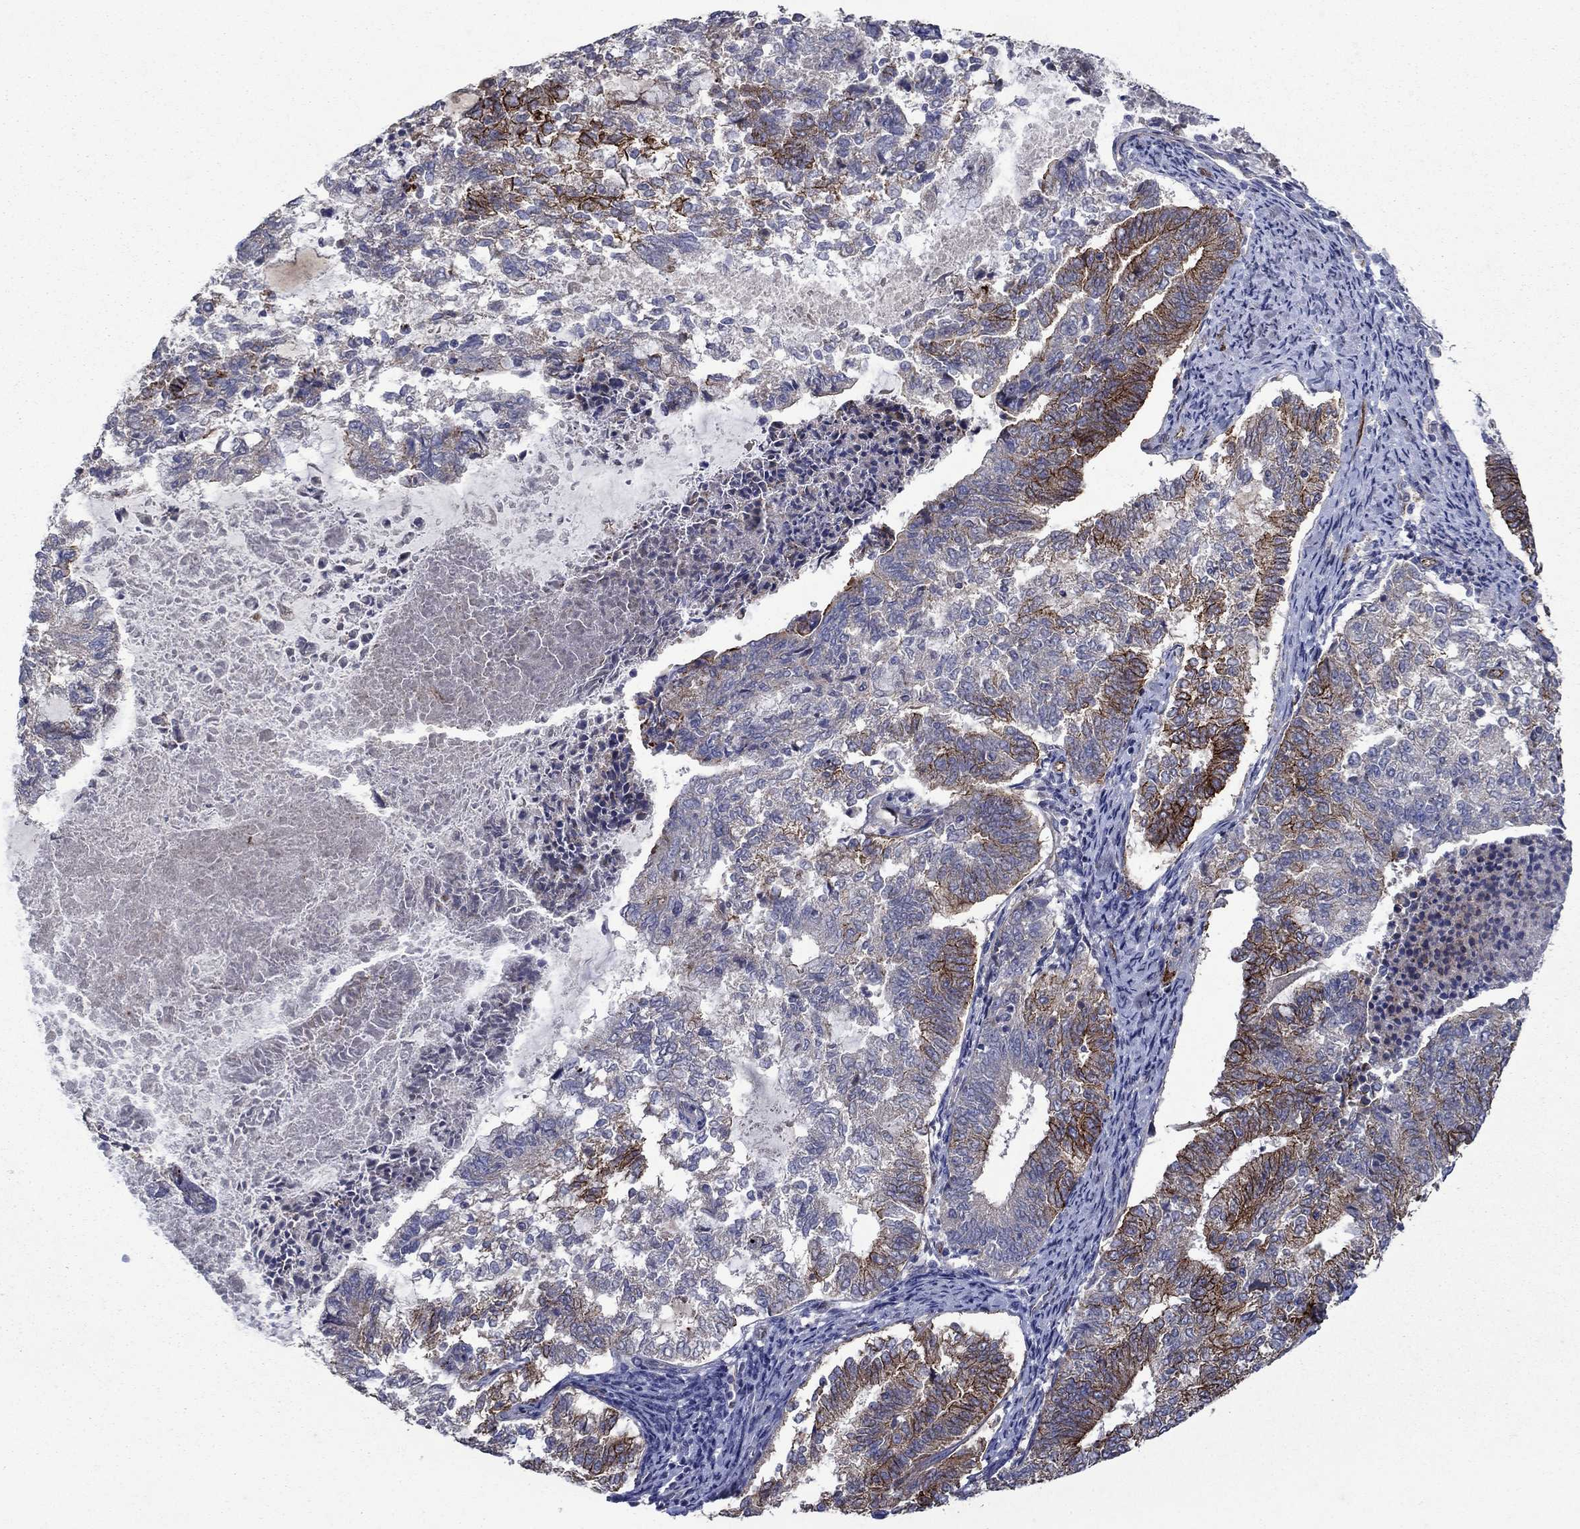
{"staining": {"intensity": "moderate", "quantity": "25%-75%", "location": "cytoplasmic/membranous"}, "tissue": "endometrial cancer", "cell_type": "Tumor cells", "image_type": "cancer", "snomed": [{"axis": "morphology", "description": "Adenocarcinoma, NOS"}, {"axis": "topography", "description": "Endometrium"}], "caption": "Adenocarcinoma (endometrial) was stained to show a protein in brown. There is medium levels of moderate cytoplasmic/membranous expression in about 25%-75% of tumor cells. (Brightfield microscopy of DAB IHC at high magnification).", "gene": "SLC7A1", "patient": {"sex": "female", "age": 65}}